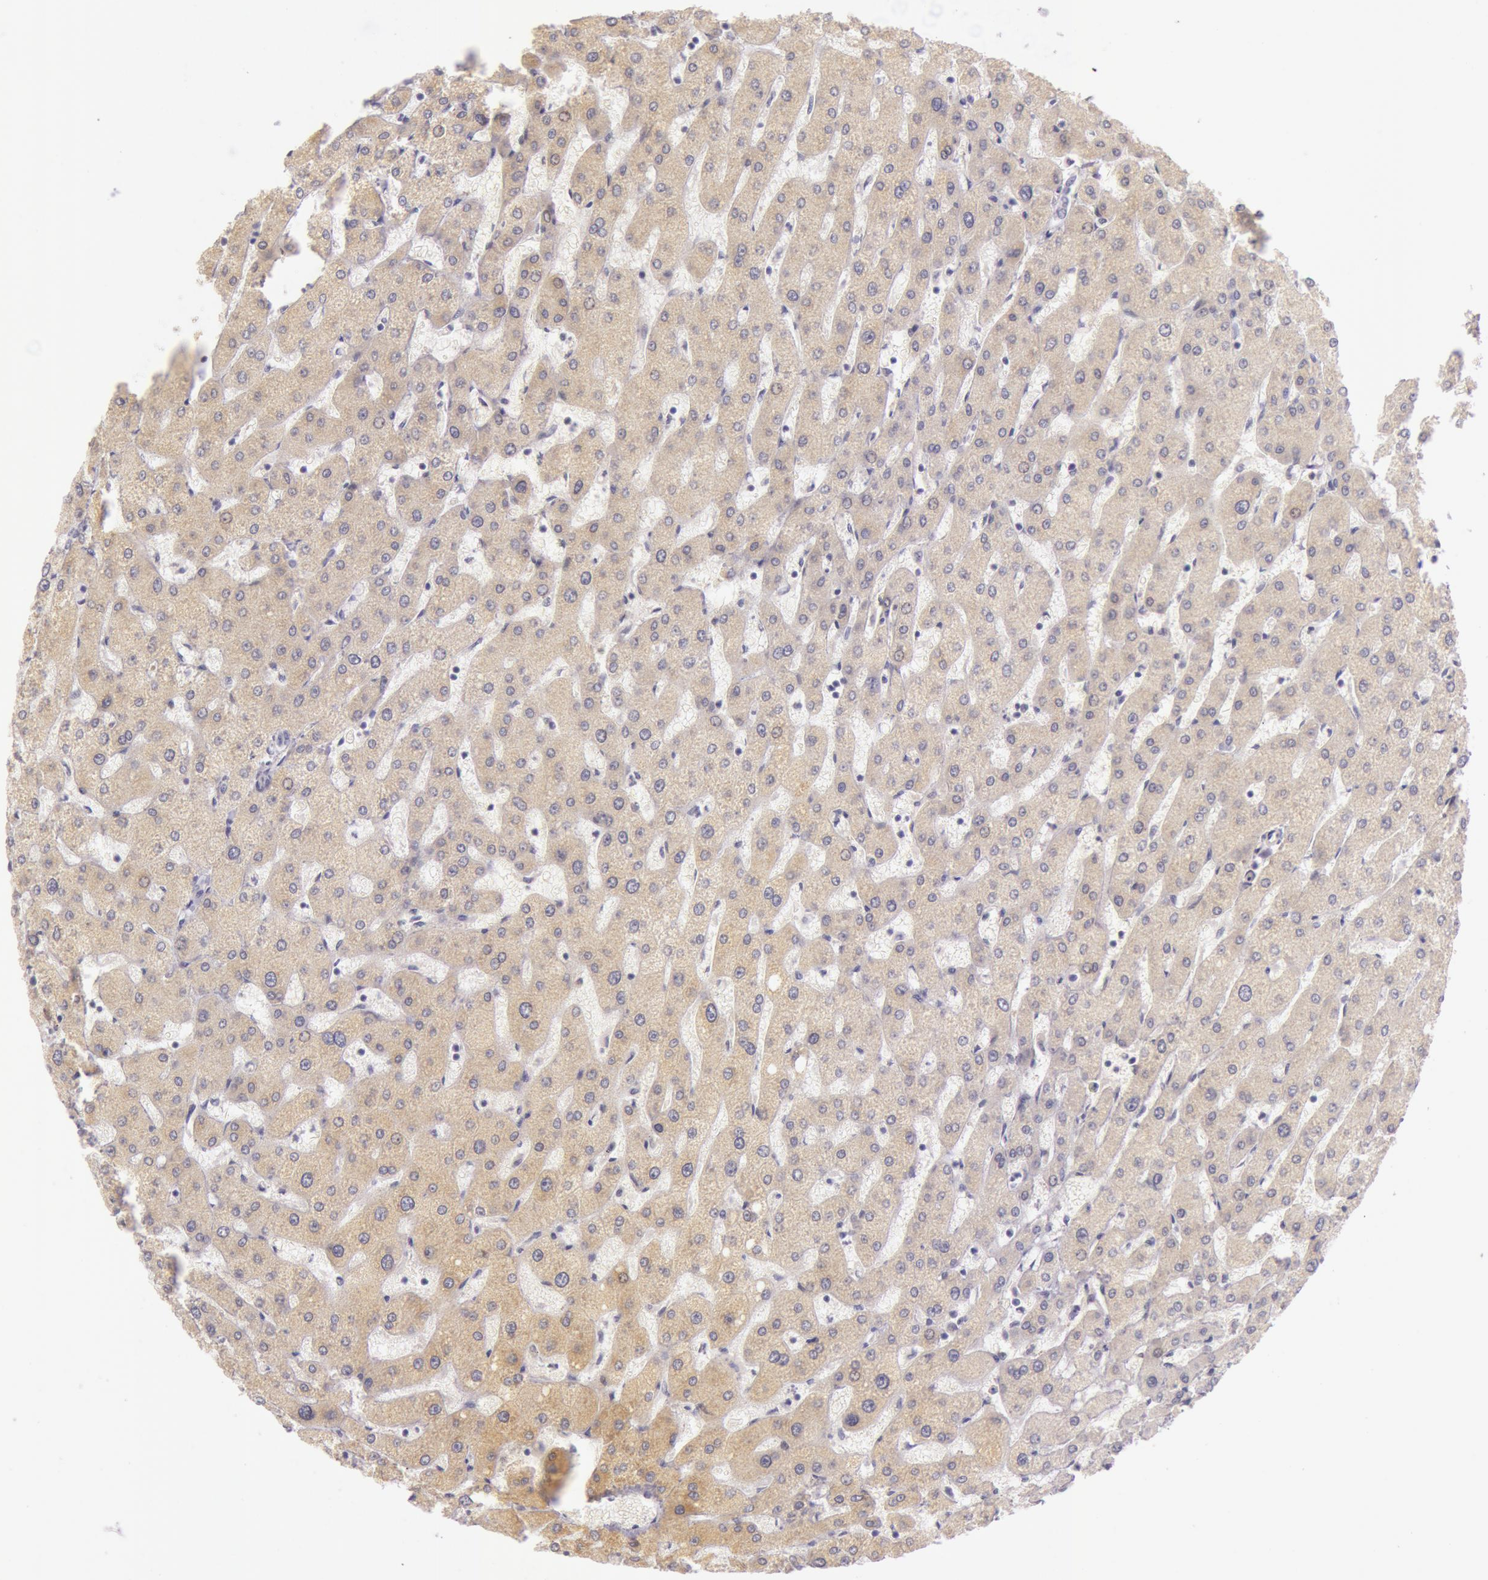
{"staining": {"intensity": "negative", "quantity": "none", "location": "none"}, "tissue": "liver", "cell_type": "Cholangiocytes", "image_type": "normal", "snomed": [{"axis": "morphology", "description": "Normal tissue, NOS"}, {"axis": "topography", "description": "Liver"}], "caption": "Liver was stained to show a protein in brown. There is no significant staining in cholangiocytes. The staining was performed using DAB to visualize the protein expression in brown, while the nuclei were stained in blue with hematoxylin (Magnification: 20x).", "gene": "RBMY1A1", "patient": {"sex": "male", "age": 67}}